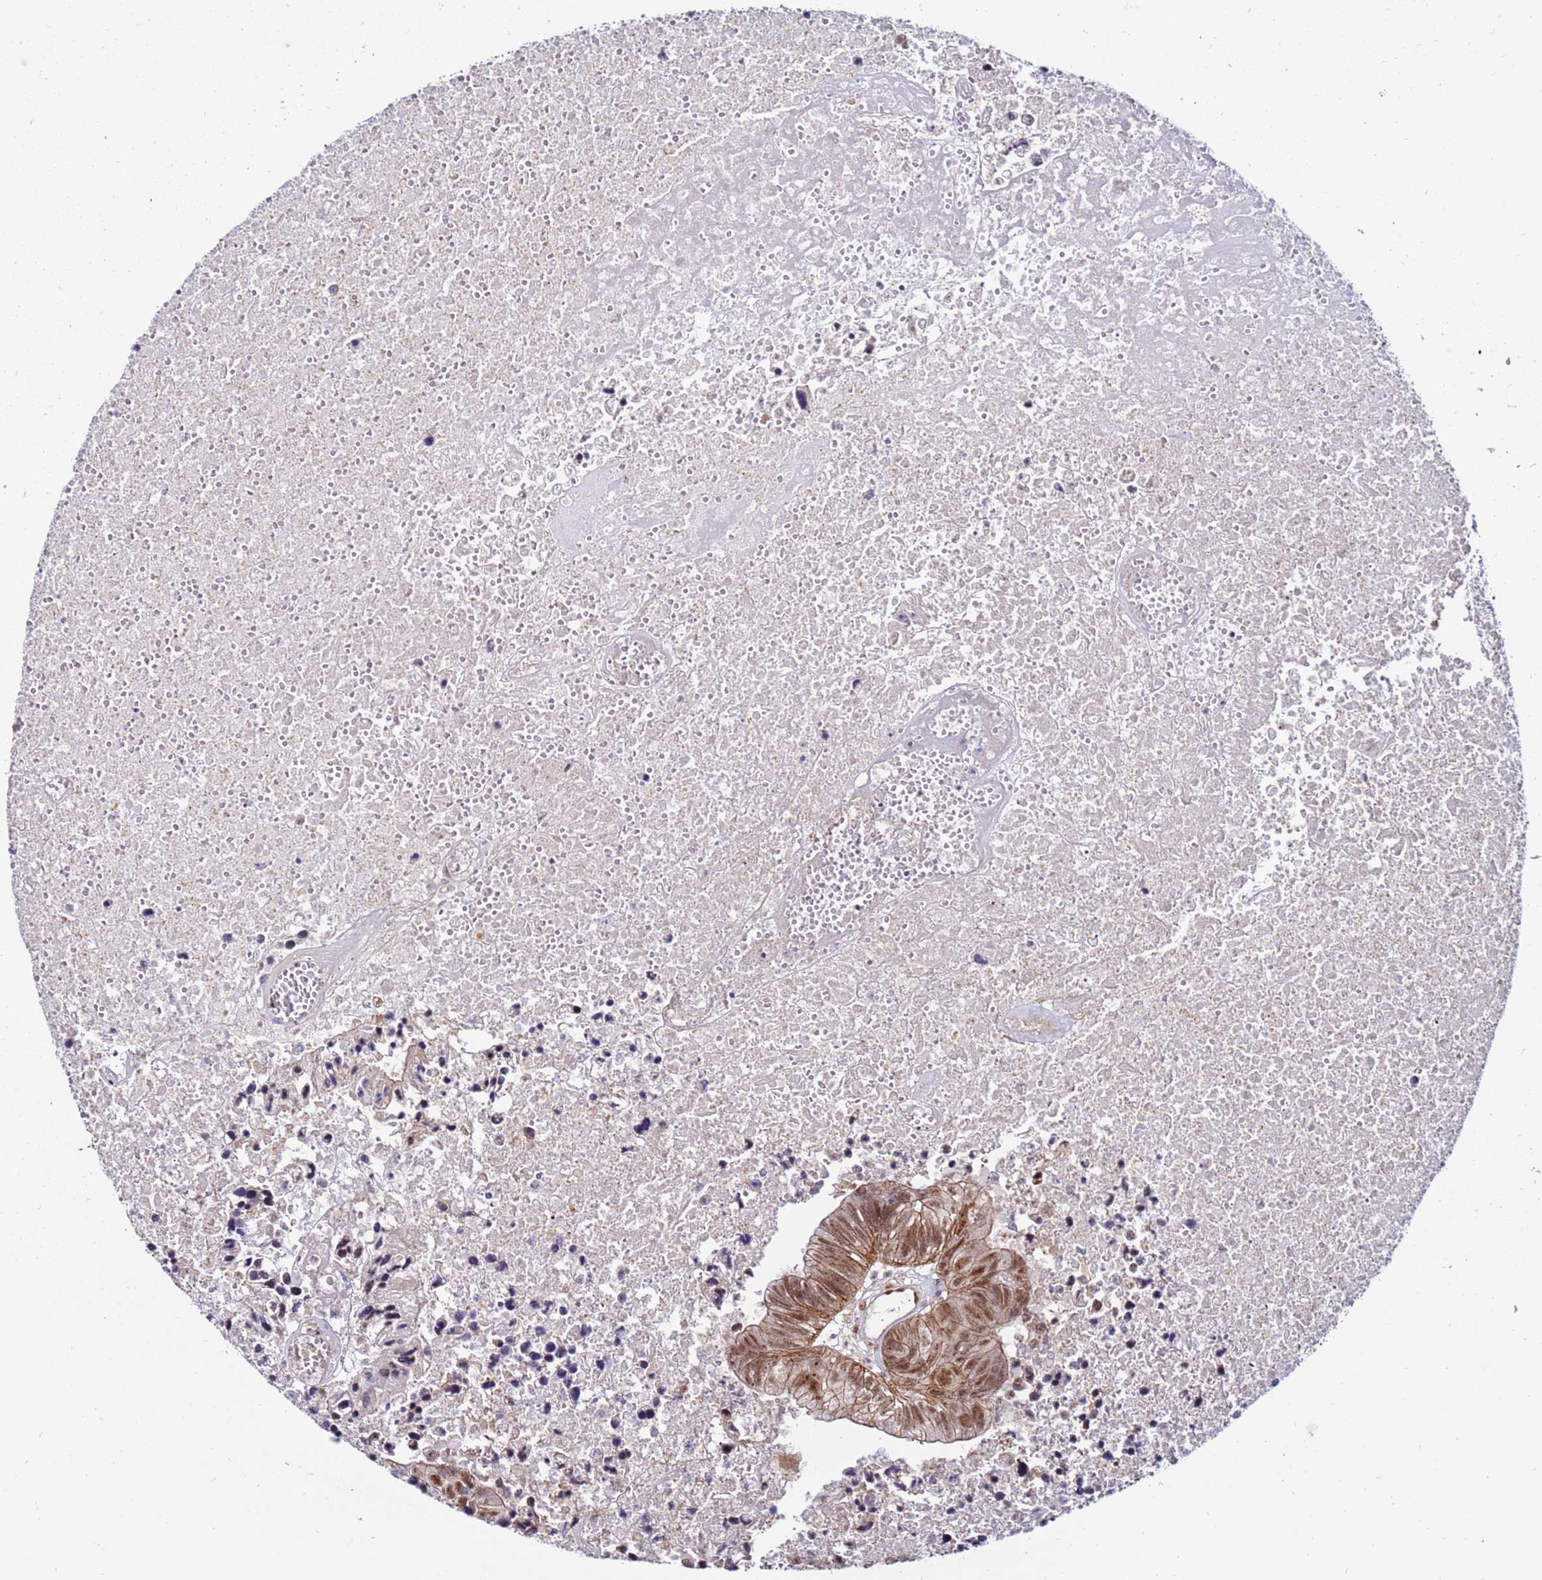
{"staining": {"intensity": "moderate", "quantity": ">75%", "location": "cytoplasmic/membranous,nuclear"}, "tissue": "colorectal cancer", "cell_type": "Tumor cells", "image_type": "cancer", "snomed": [{"axis": "morphology", "description": "Adenocarcinoma, NOS"}, {"axis": "topography", "description": "Colon"}], "caption": "Protein staining of colorectal cancer (adenocarcinoma) tissue reveals moderate cytoplasmic/membranous and nuclear positivity in approximately >75% of tumor cells. (IHC, brightfield microscopy, high magnification).", "gene": "KPNA4", "patient": {"sex": "female", "age": 48}}